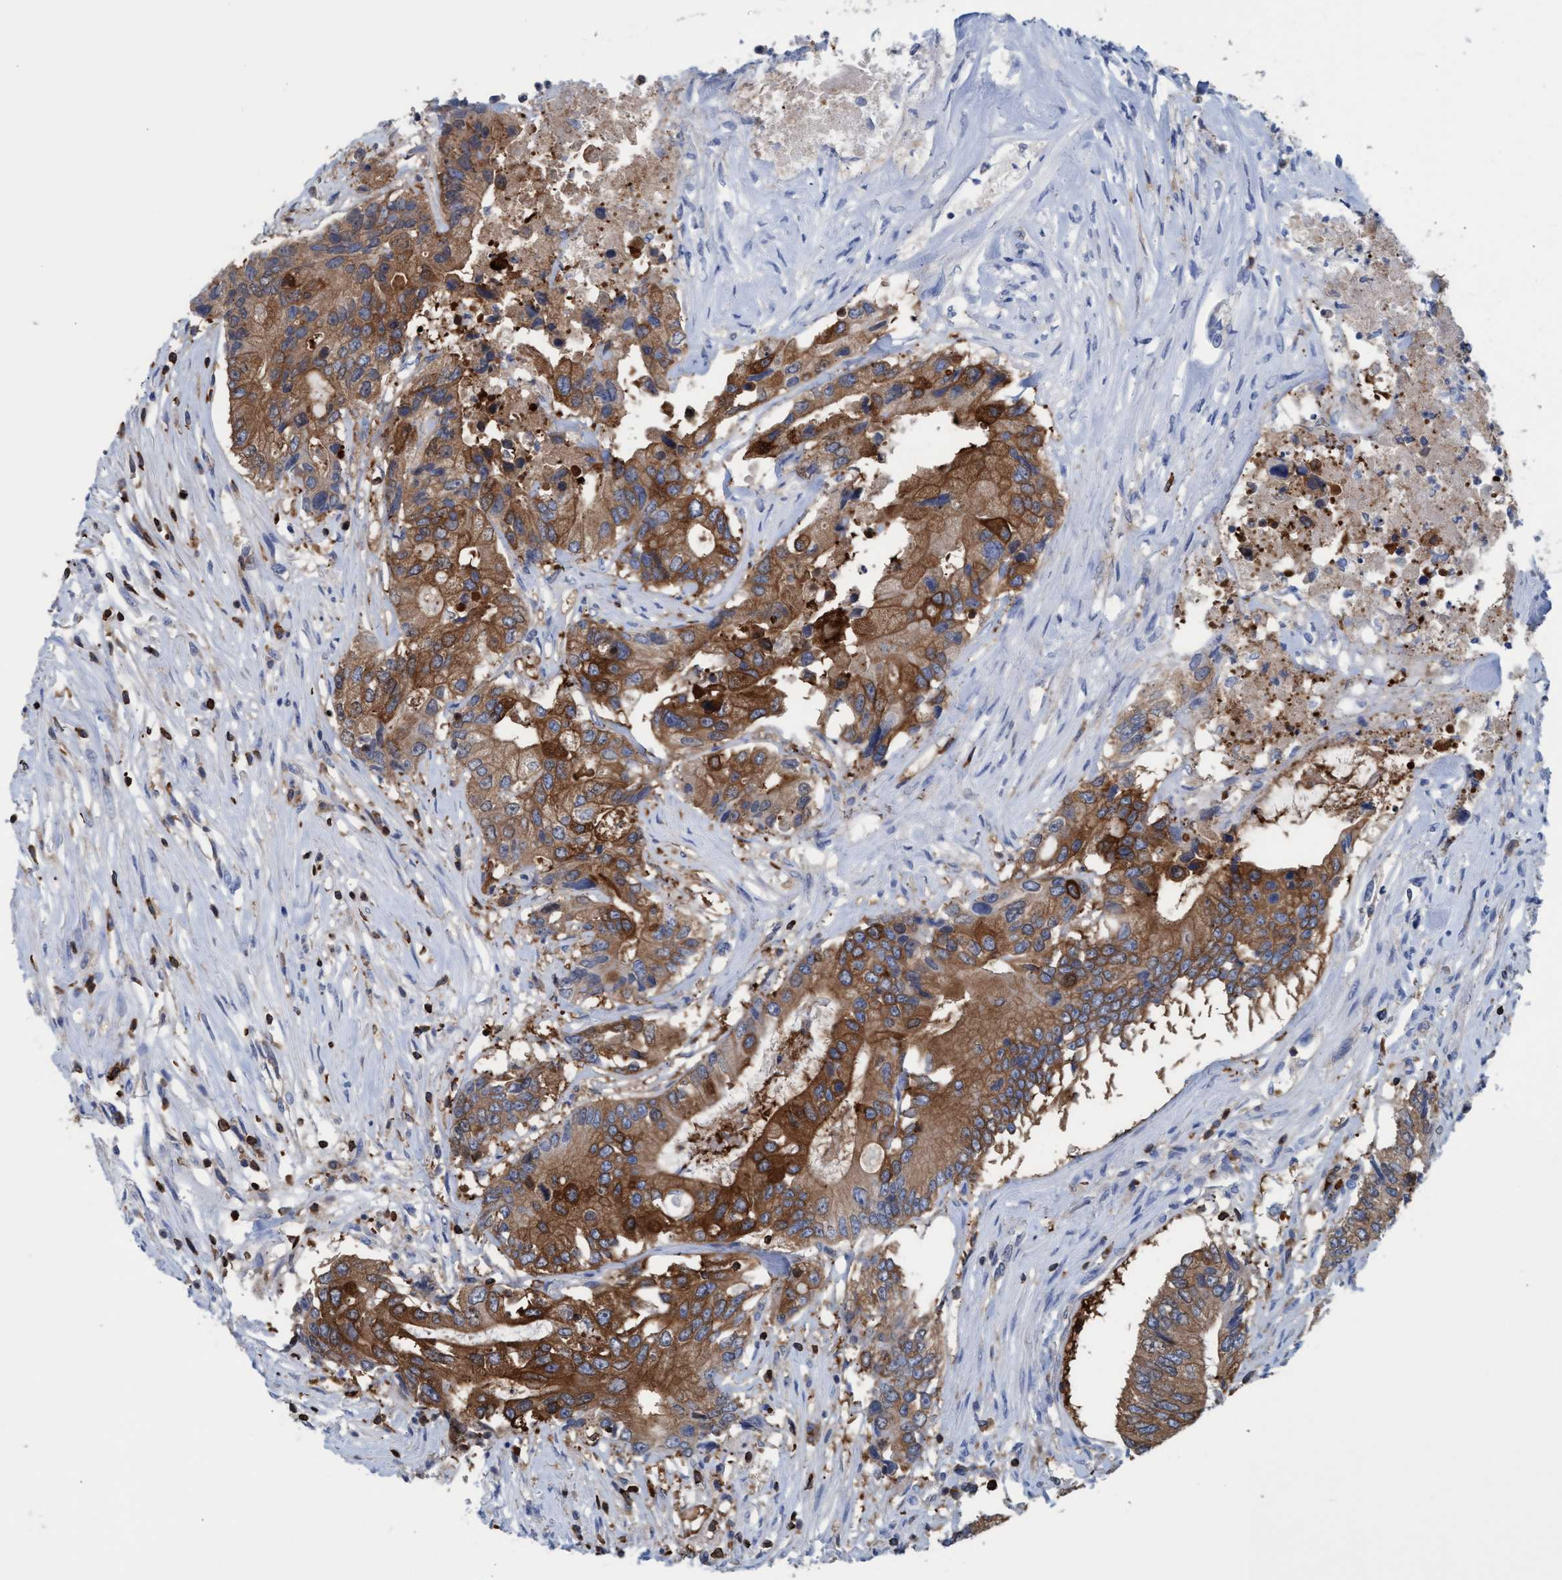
{"staining": {"intensity": "moderate", "quantity": ">75%", "location": "cytoplasmic/membranous"}, "tissue": "colorectal cancer", "cell_type": "Tumor cells", "image_type": "cancer", "snomed": [{"axis": "morphology", "description": "Adenocarcinoma, NOS"}, {"axis": "topography", "description": "Colon"}], "caption": "IHC micrograph of colorectal cancer (adenocarcinoma) stained for a protein (brown), which displays medium levels of moderate cytoplasmic/membranous positivity in about >75% of tumor cells.", "gene": "EZR", "patient": {"sex": "female", "age": 77}}